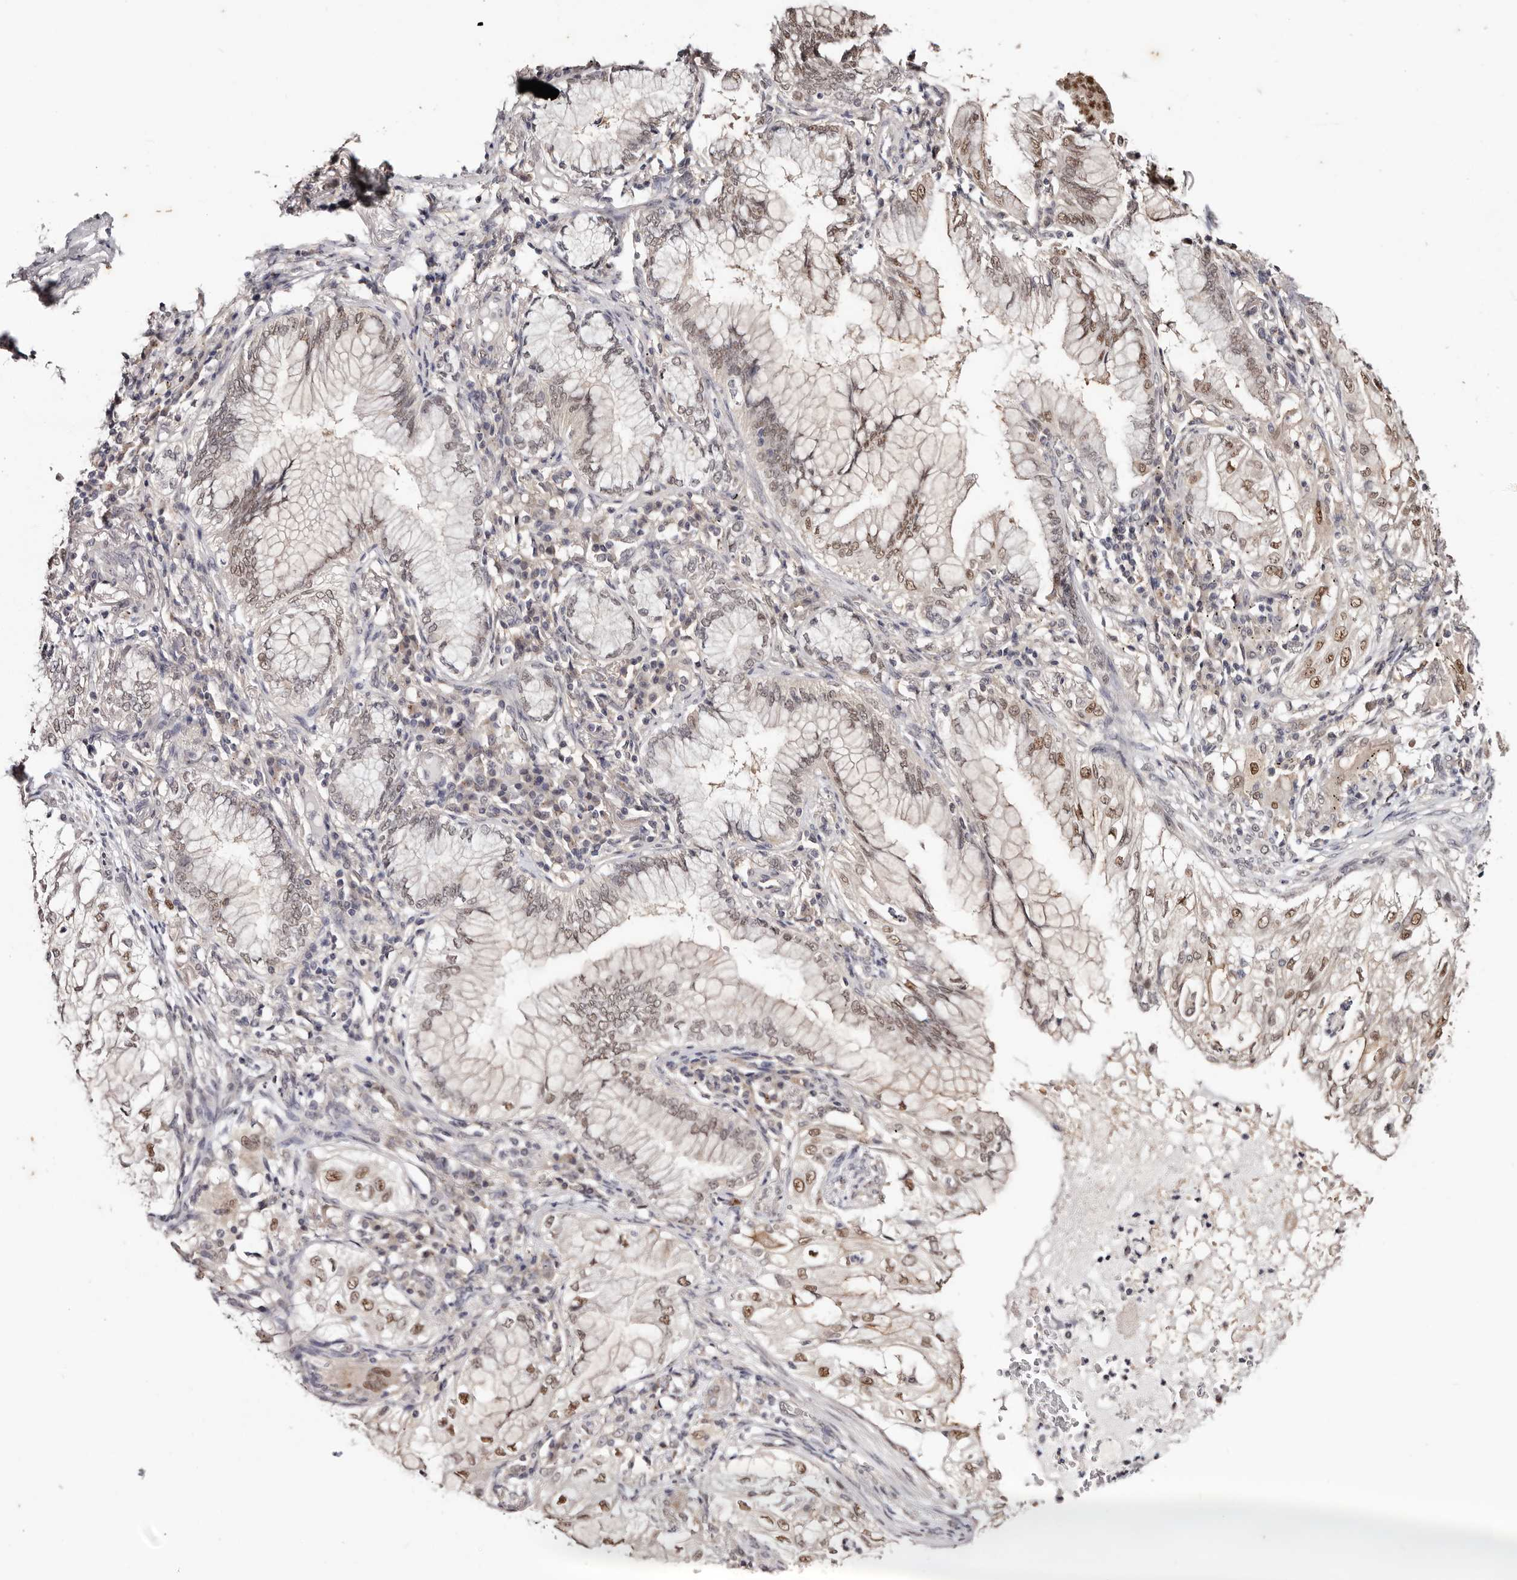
{"staining": {"intensity": "weak", "quantity": ">75%", "location": "nuclear"}, "tissue": "lung cancer", "cell_type": "Tumor cells", "image_type": "cancer", "snomed": [{"axis": "morphology", "description": "Adenocarcinoma, NOS"}, {"axis": "topography", "description": "Lung"}], "caption": "Immunohistochemical staining of lung cancer (adenocarcinoma) demonstrates weak nuclear protein positivity in approximately >75% of tumor cells. Ihc stains the protein in brown and the nuclei are stained blue.", "gene": "TYW3", "patient": {"sex": "female", "age": 70}}